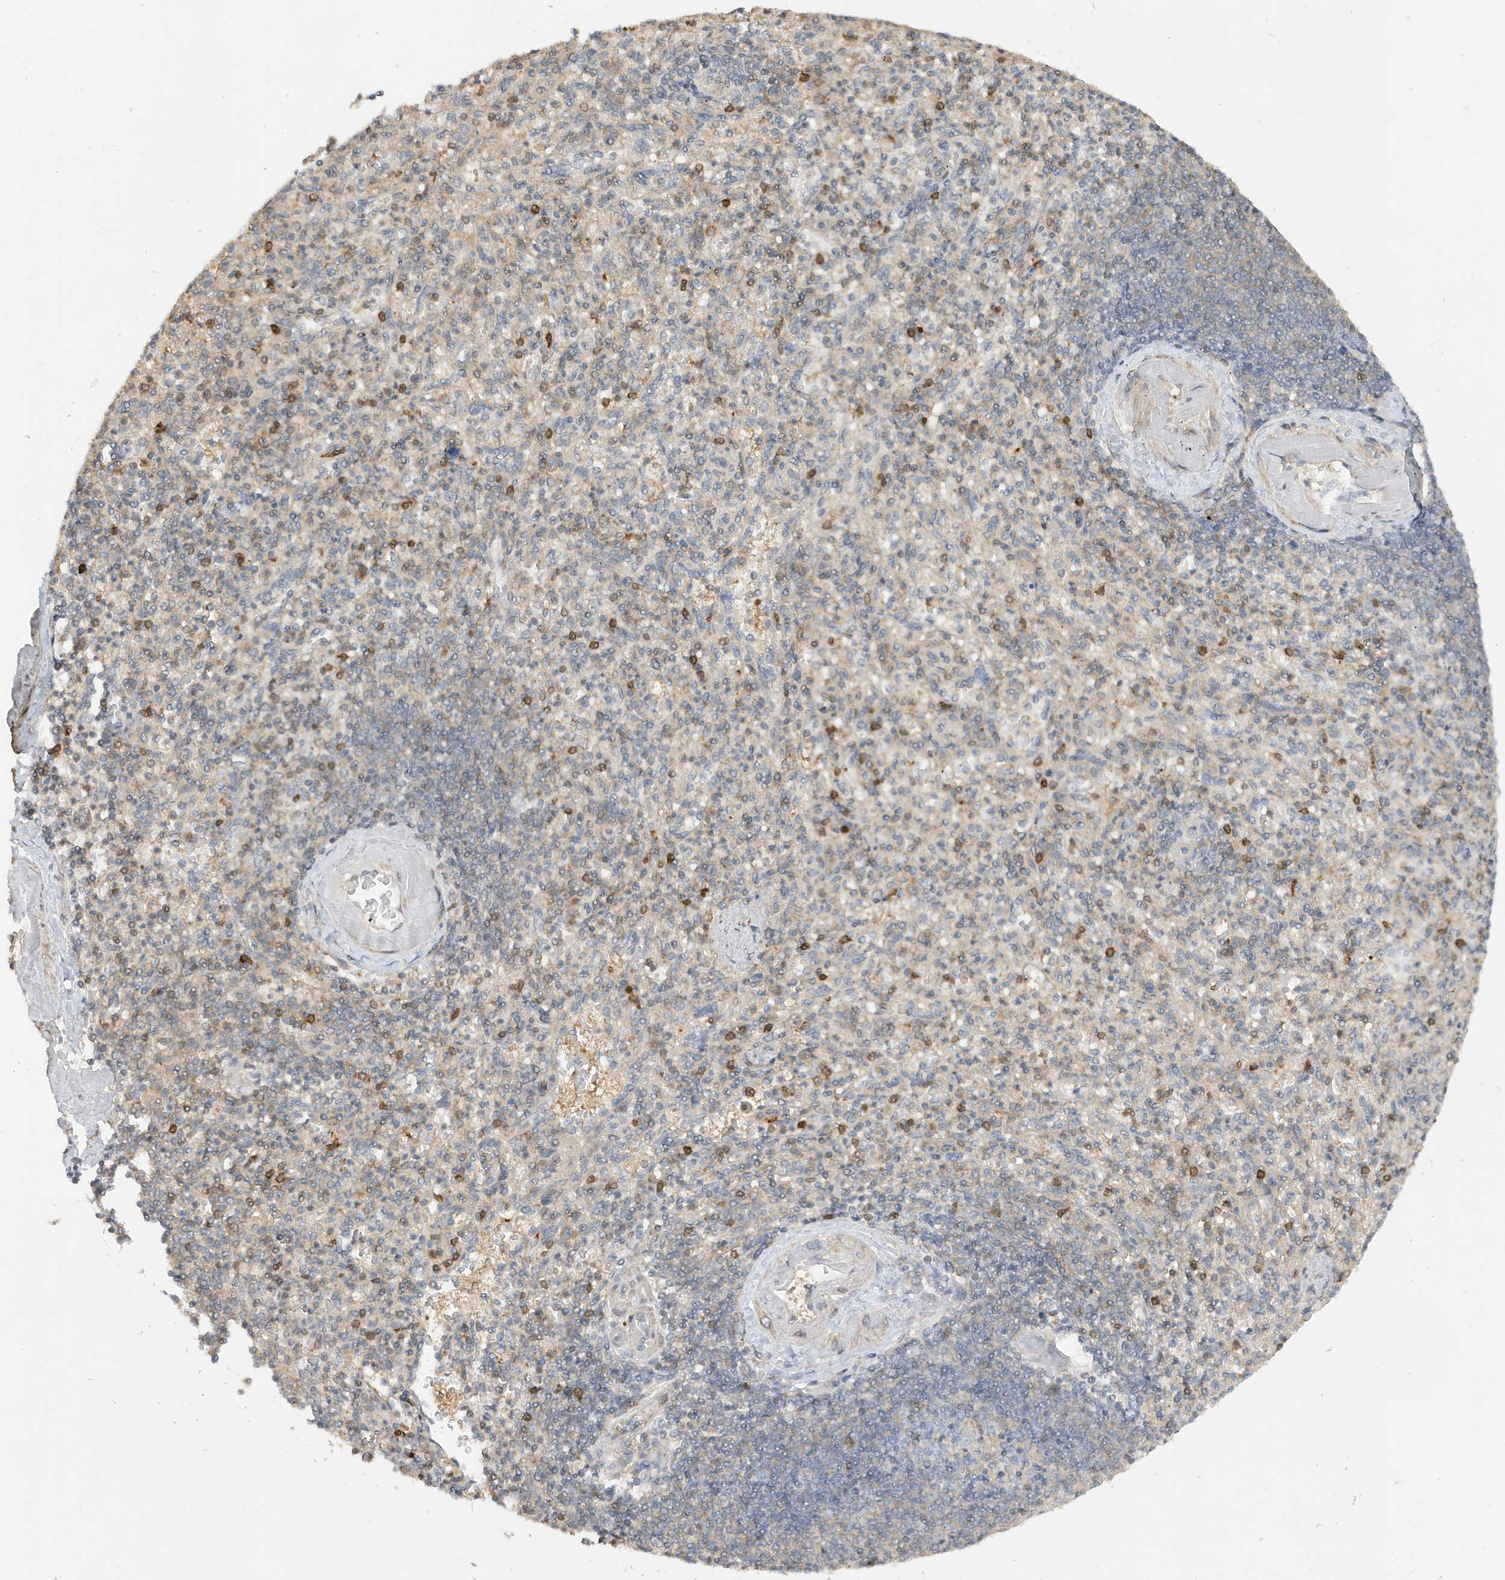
{"staining": {"intensity": "moderate", "quantity": "<25%", "location": "cytoplasmic/membranous"}, "tissue": "spleen", "cell_type": "Cells in red pulp", "image_type": "normal", "snomed": [{"axis": "morphology", "description": "Normal tissue, NOS"}, {"axis": "topography", "description": "Spleen"}], "caption": "Immunohistochemical staining of normal human spleen exhibits moderate cytoplasmic/membranous protein staining in about <25% of cells in red pulp. (DAB = brown stain, brightfield microscopy at high magnification).", "gene": "TAB3", "patient": {"sex": "female", "age": 74}}